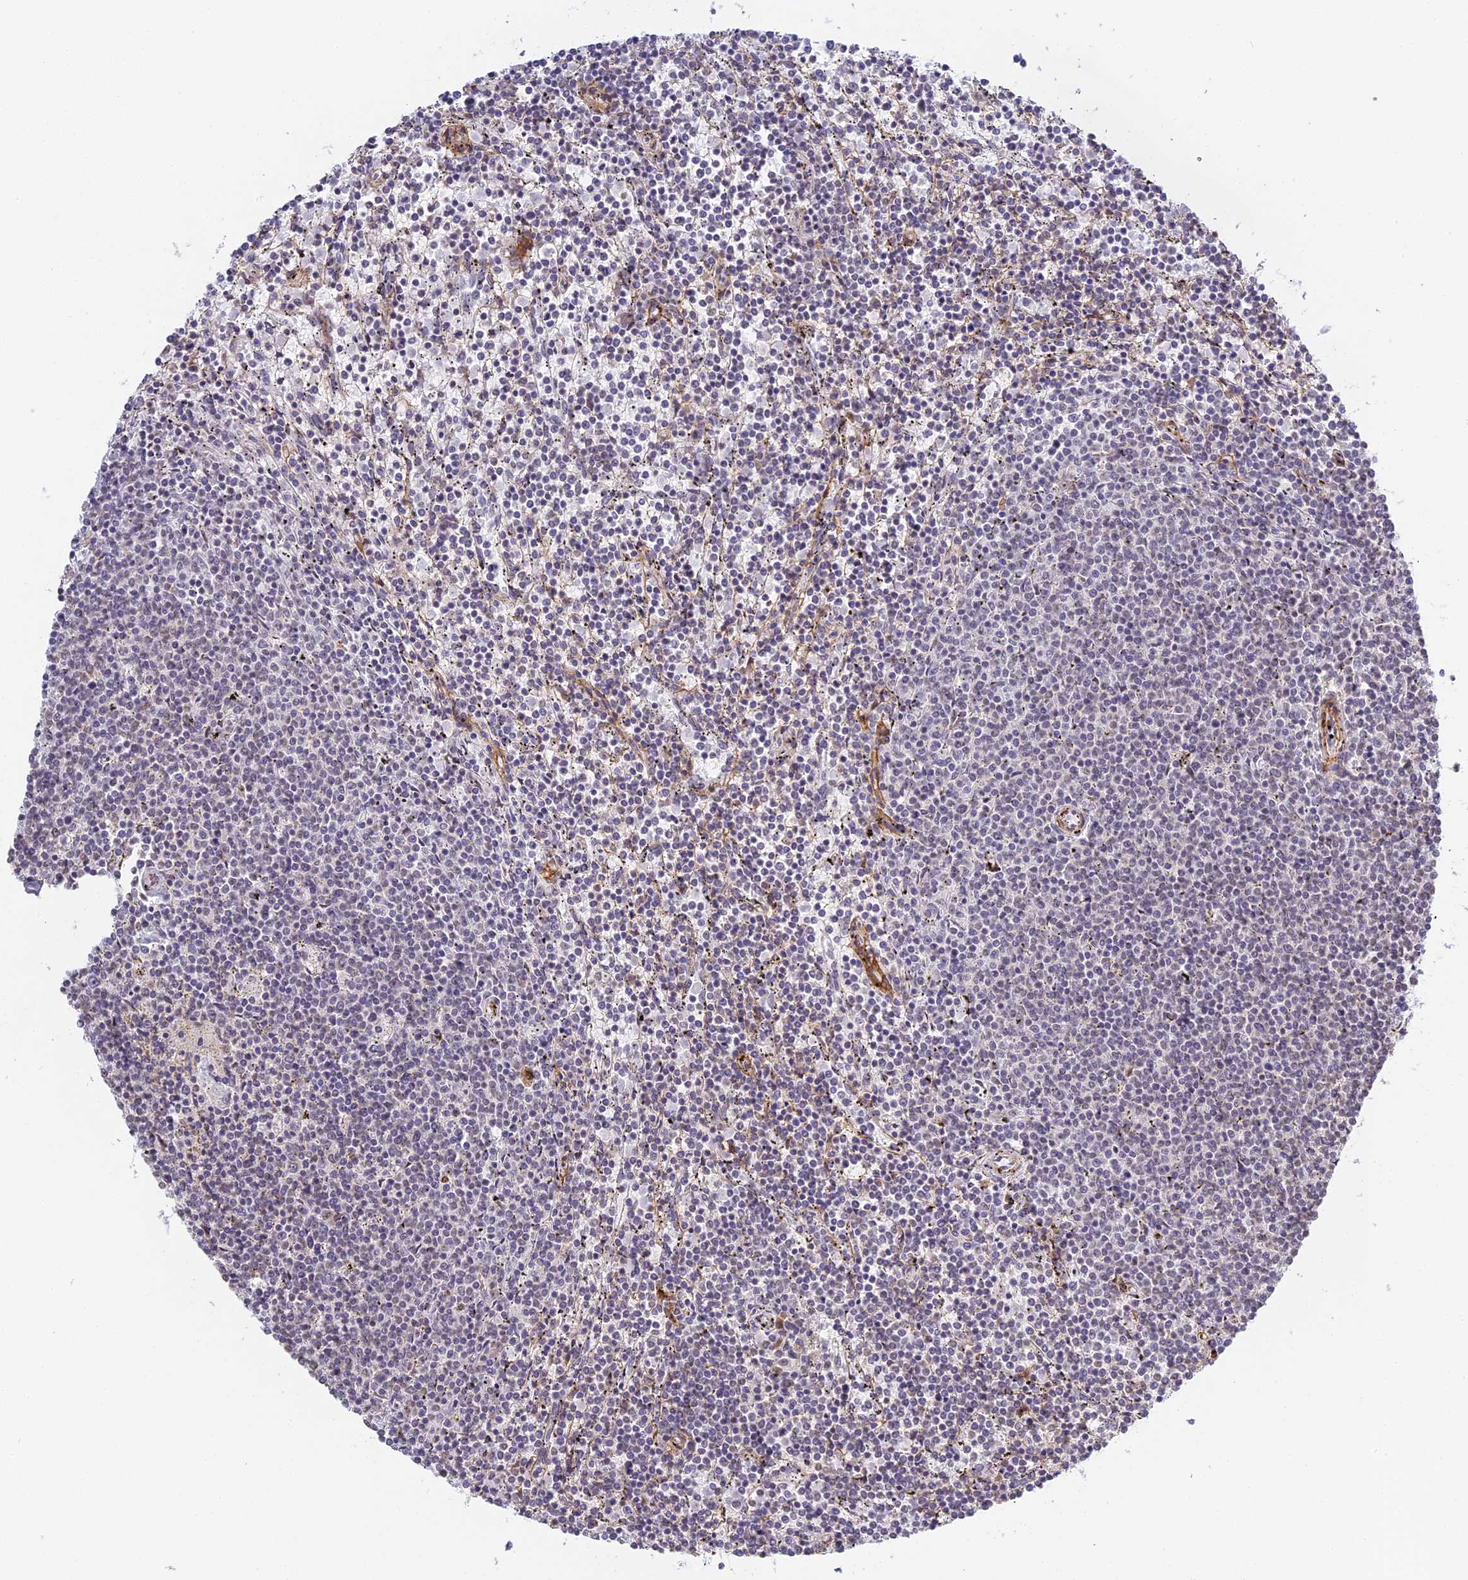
{"staining": {"intensity": "negative", "quantity": "none", "location": "none"}, "tissue": "lymphoma", "cell_type": "Tumor cells", "image_type": "cancer", "snomed": [{"axis": "morphology", "description": "Malignant lymphoma, non-Hodgkin's type, Low grade"}, {"axis": "topography", "description": "Spleen"}], "caption": "The histopathology image exhibits no significant staining in tumor cells of low-grade malignant lymphoma, non-Hodgkin's type.", "gene": "HEATR5B", "patient": {"sex": "female", "age": 50}}